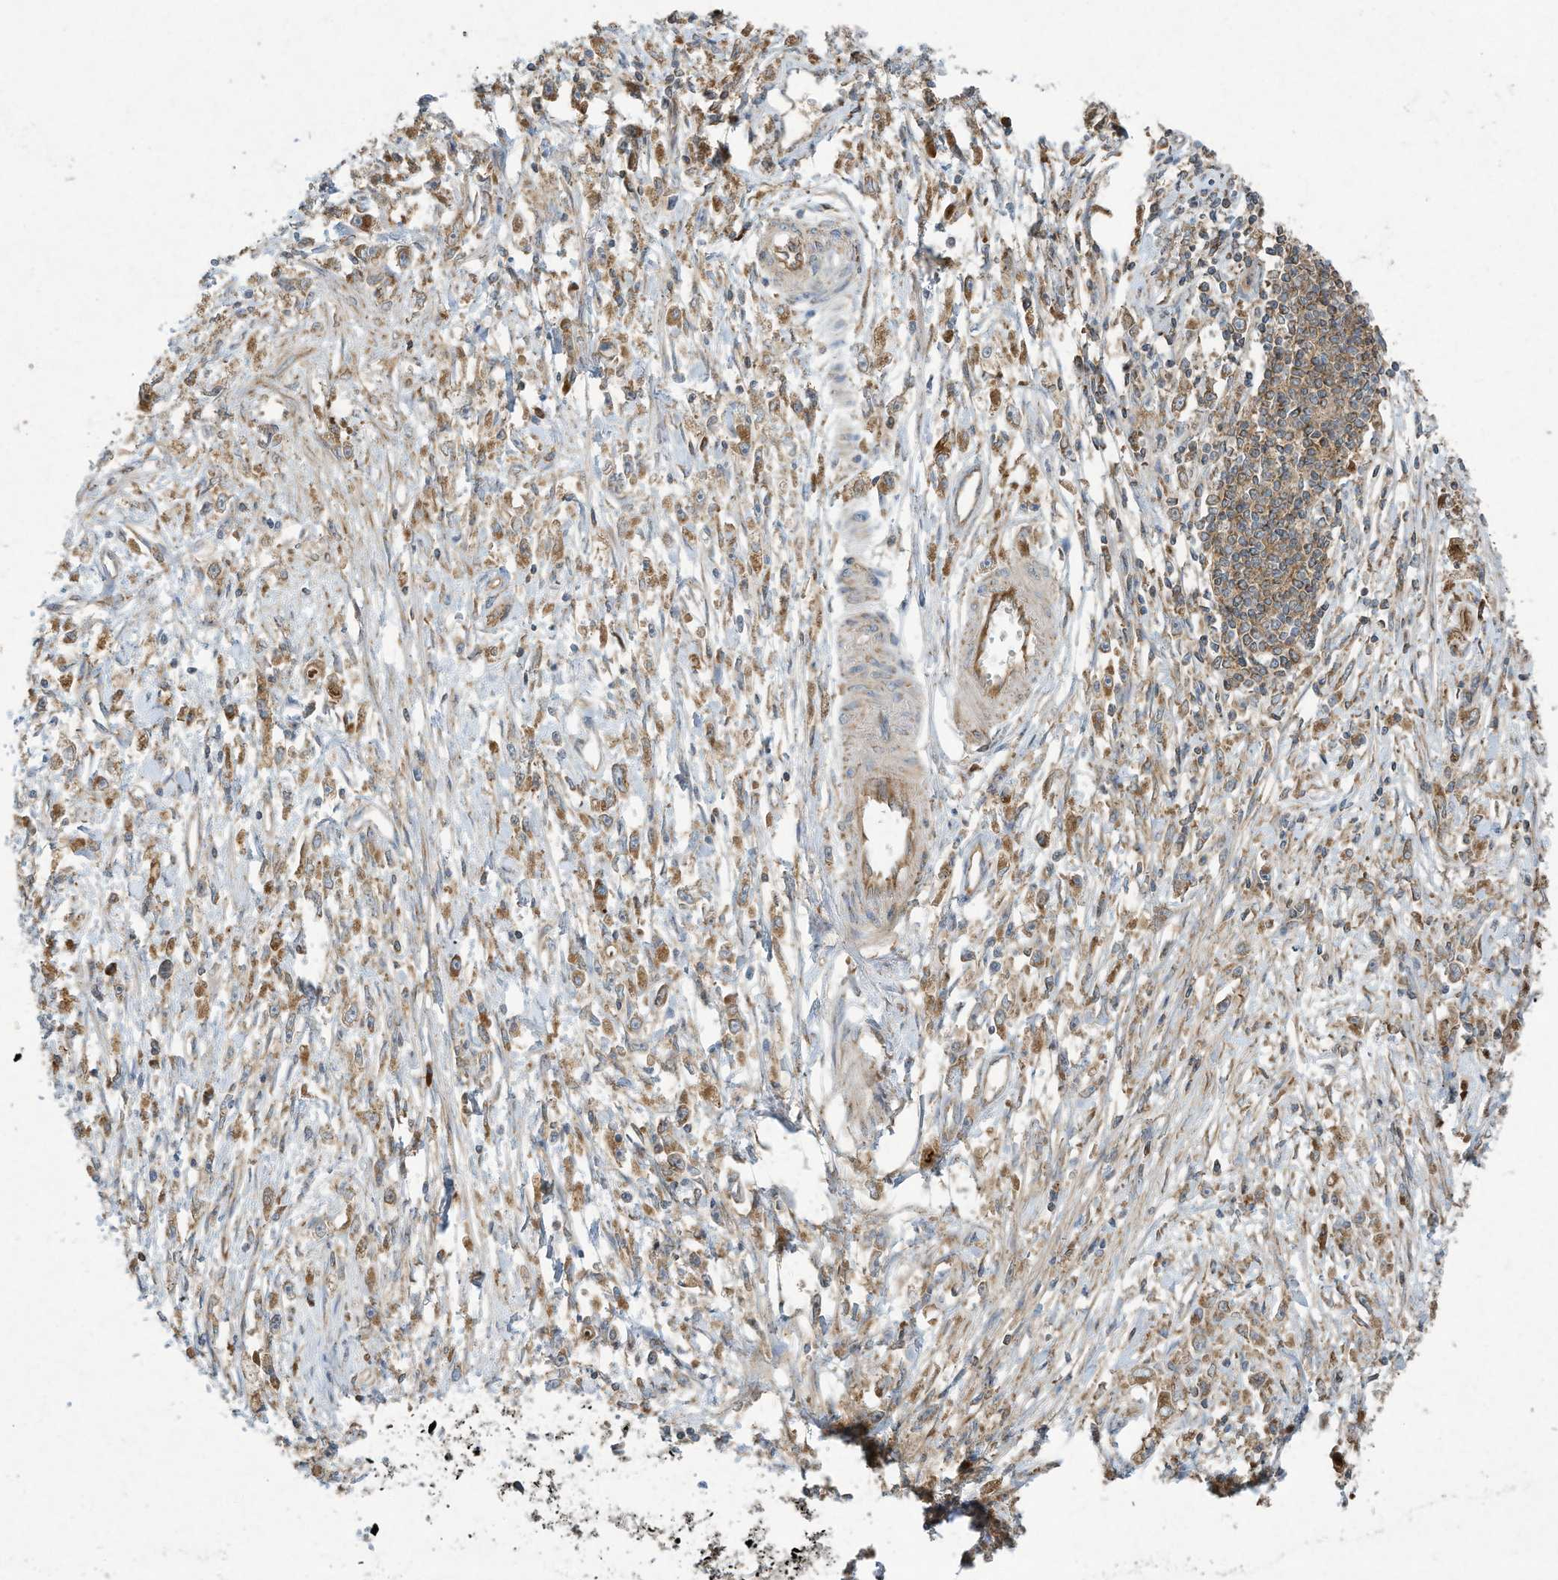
{"staining": {"intensity": "moderate", "quantity": ">75%", "location": "cytoplasmic/membranous"}, "tissue": "stomach cancer", "cell_type": "Tumor cells", "image_type": "cancer", "snomed": [{"axis": "morphology", "description": "Adenocarcinoma, NOS"}, {"axis": "topography", "description": "Stomach"}], "caption": "Immunohistochemical staining of human adenocarcinoma (stomach) reveals moderate cytoplasmic/membranous protein positivity in about >75% of tumor cells.", "gene": "SYNJ2", "patient": {"sex": "female", "age": 59}}